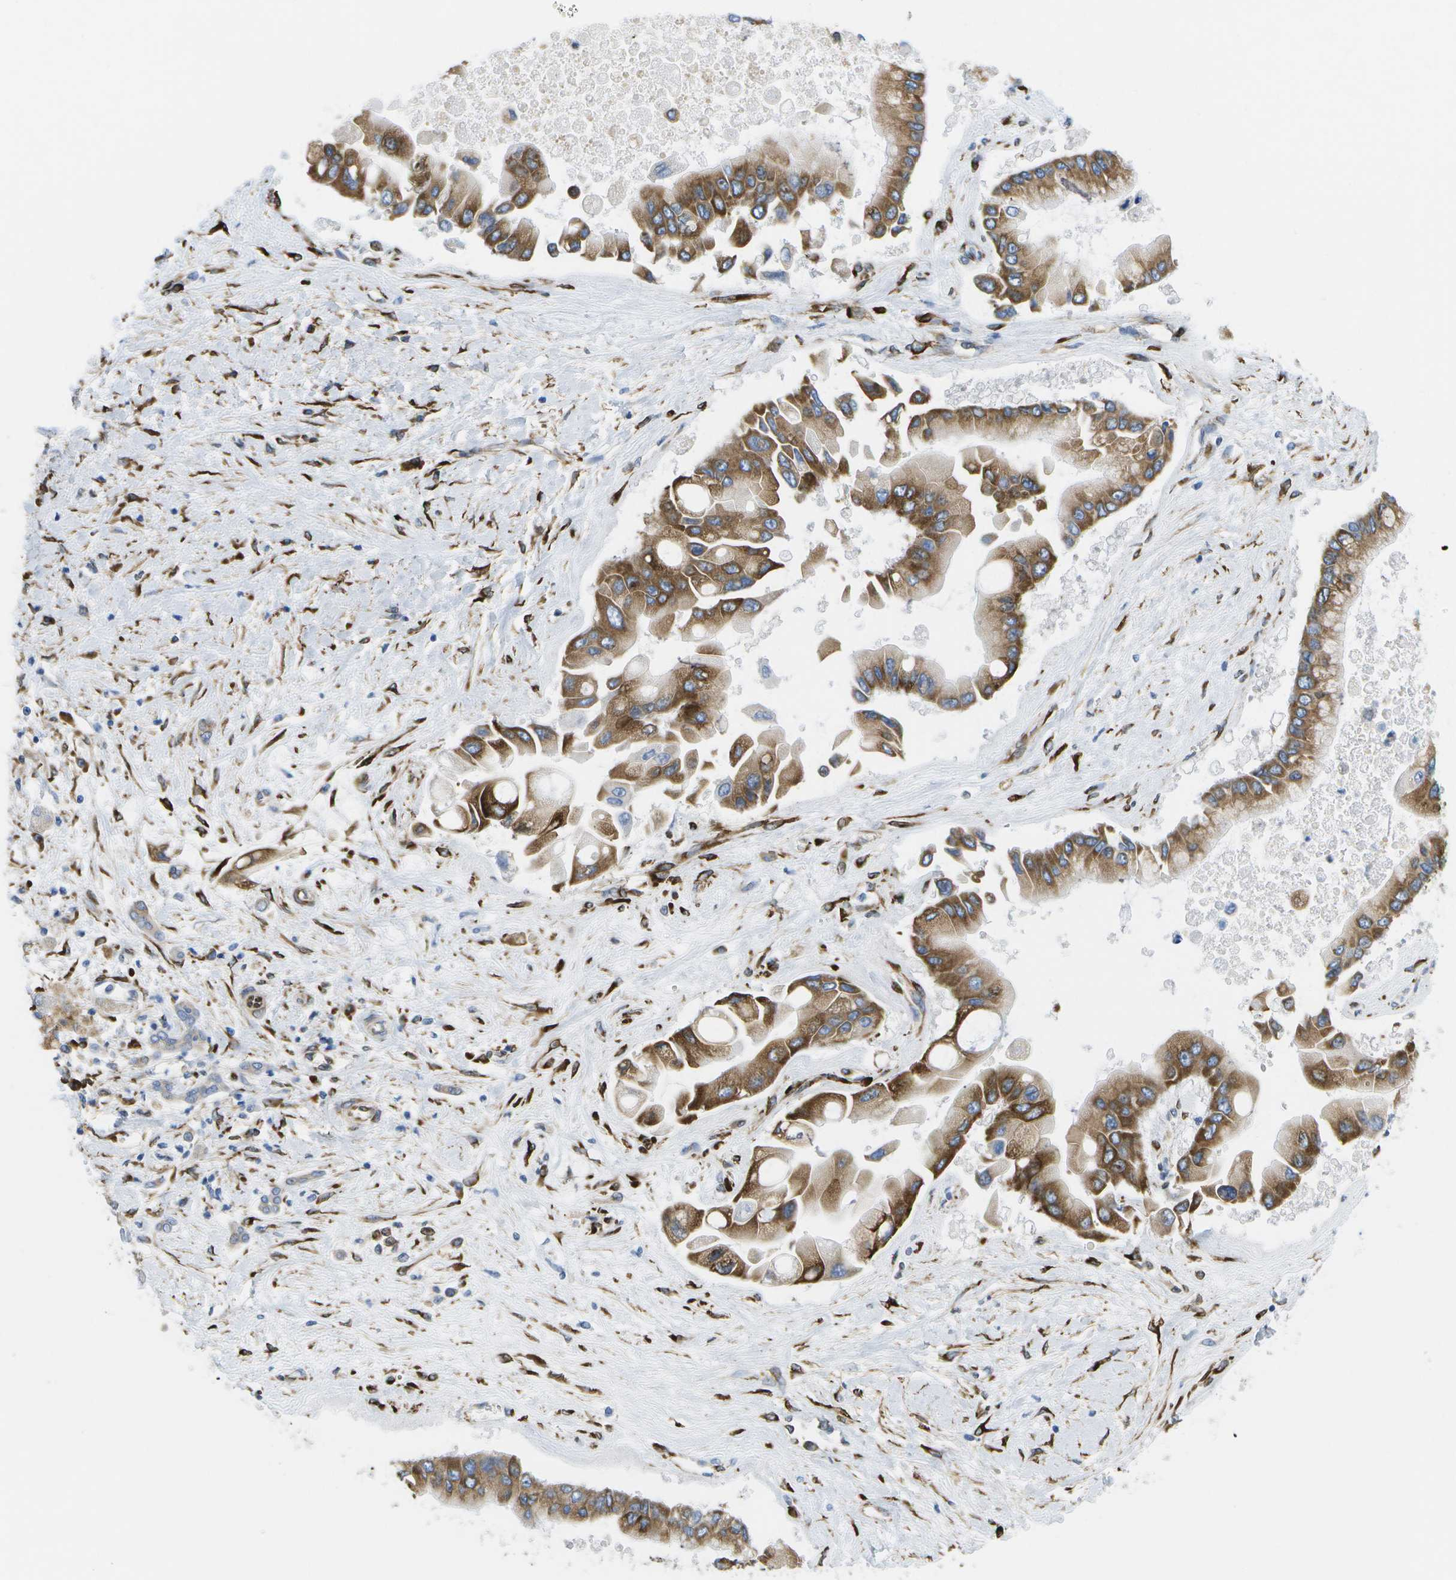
{"staining": {"intensity": "strong", "quantity": ">75%", "location": "cytoplasmic/membranous"}, "tissue": "liver cancer", "cell_type": "Tumor cells", "image_type": "cancer", "snomed": [{"axis": "morphology", "description": "Cholangiocarcinoma"}, {"axis": "topography", "description": "Liver"}], "caption": "A brown stain shows strong cytoplasmic/membranous expression of a protein in liver cancer (cholangiocarcinoma) tumor cells.", "gene": "ZDHHC17", "patient": {"sex": "male", "age": 50}}